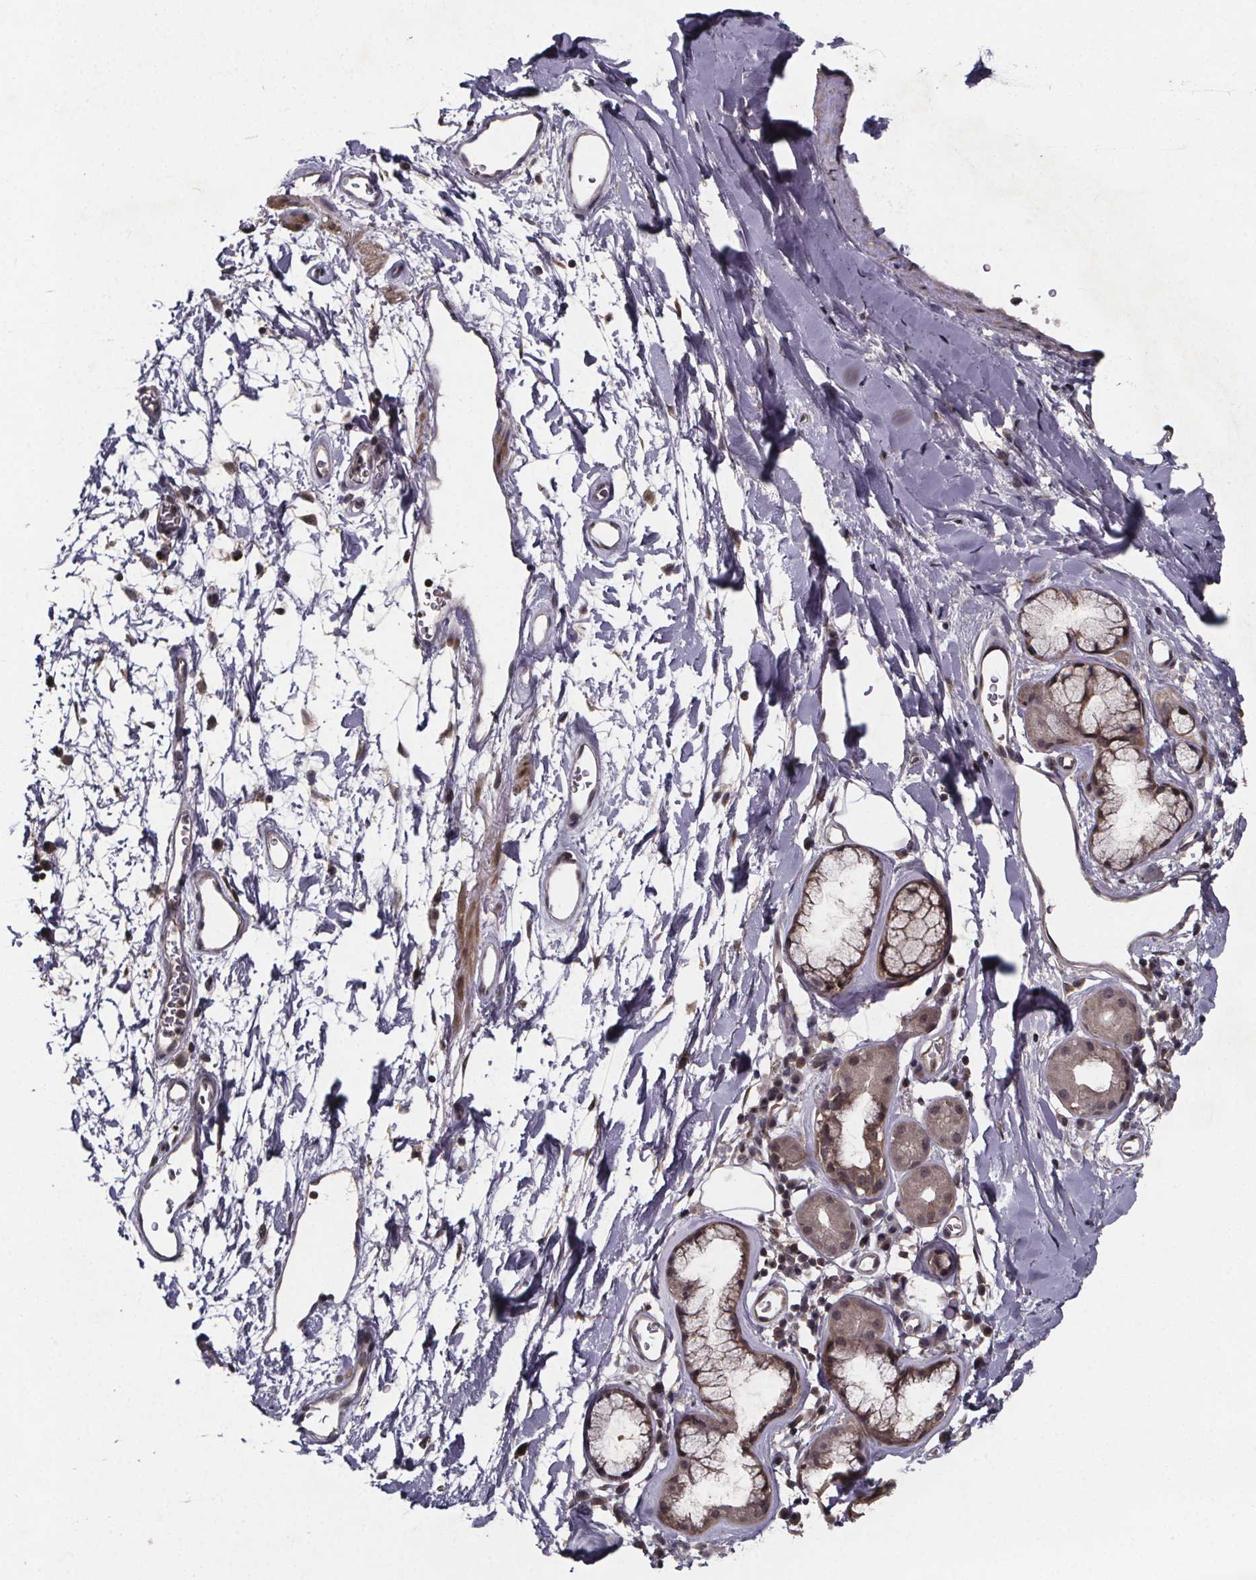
{"staining": {"intensity": "negative", "quantity": "none", "location": "none"}, "tissue": "adipose tissue", "cell_type": "Adipocytes", "image_type": "normal", "snomed": [{"axis": "morphology", "description": "Normal tissue, NOS"}, {"axis": "topography", "description": "Cartilage tissue"}, {"axis": "topography", "description": "Bronchus"}], "caption": "Adipose tissue stained for a protein using immunohistochemistry (IHC) shows no staining adipocytes.", "gene": "FN3KRP", "patient": {"sex": "male", "age": 58}}